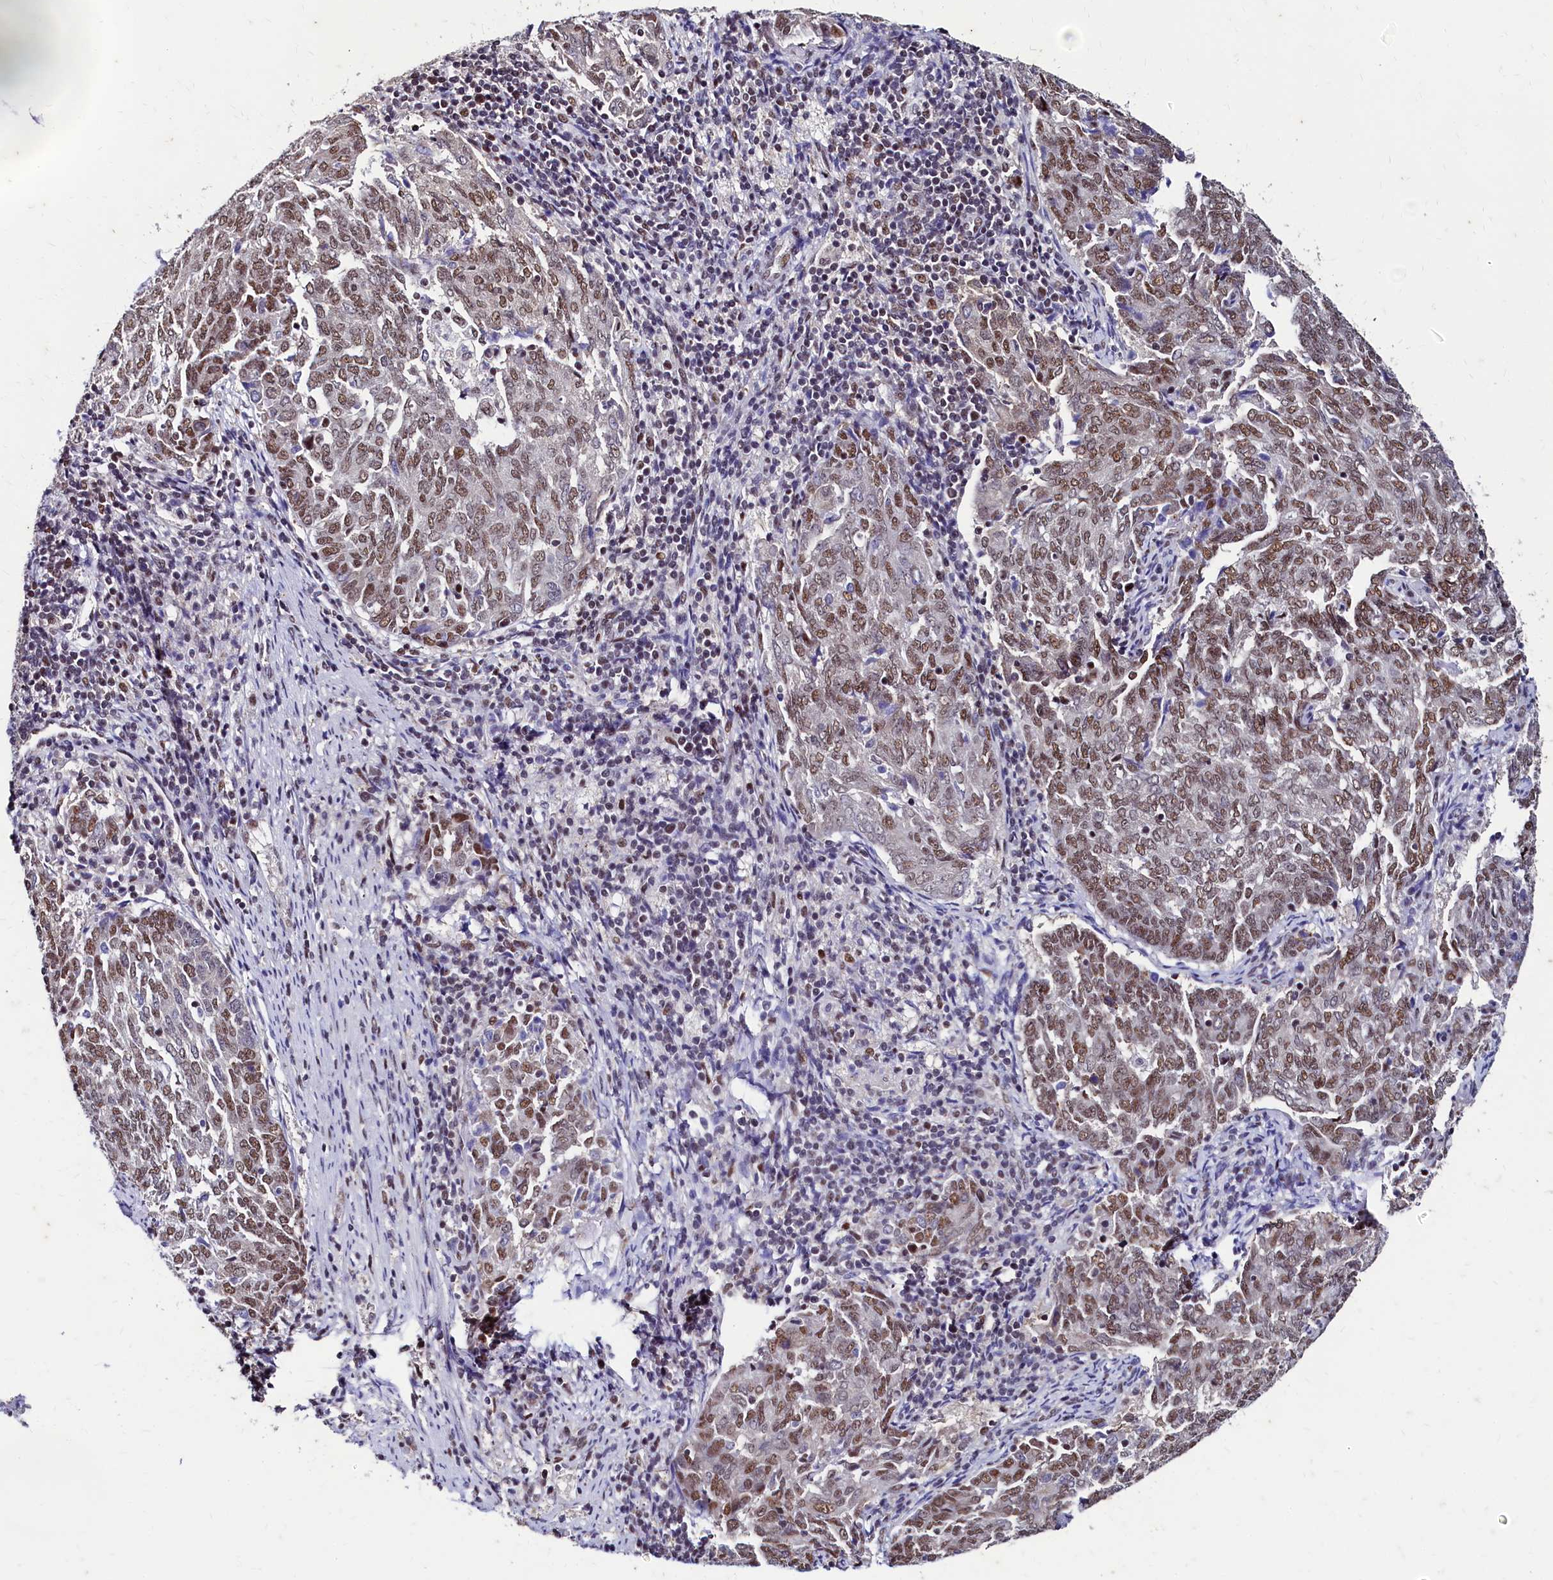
{"staining": {"intensity": "moderate", "quantity": ">75%", "location": "nuclear"}, "tissue": "endometrial cancer", "cell_type": "Tumor cells", "image_type": "cancer", "snomed": [{"axis": "morphology", "description": "Adenocarcinoma, NOS"}, {"axis": "topography", "description": "Endometrium"}], "caption": "This image demonstrates adenocarcinoma (endometrial) stained with IHC to label a protein in brown. The nuclear of tumor cells show moderate positivity for the protein. Nuclei are counter-stained blue.", "gene": "CPSF7", "patient": {"sex": "female", "age": 80}}